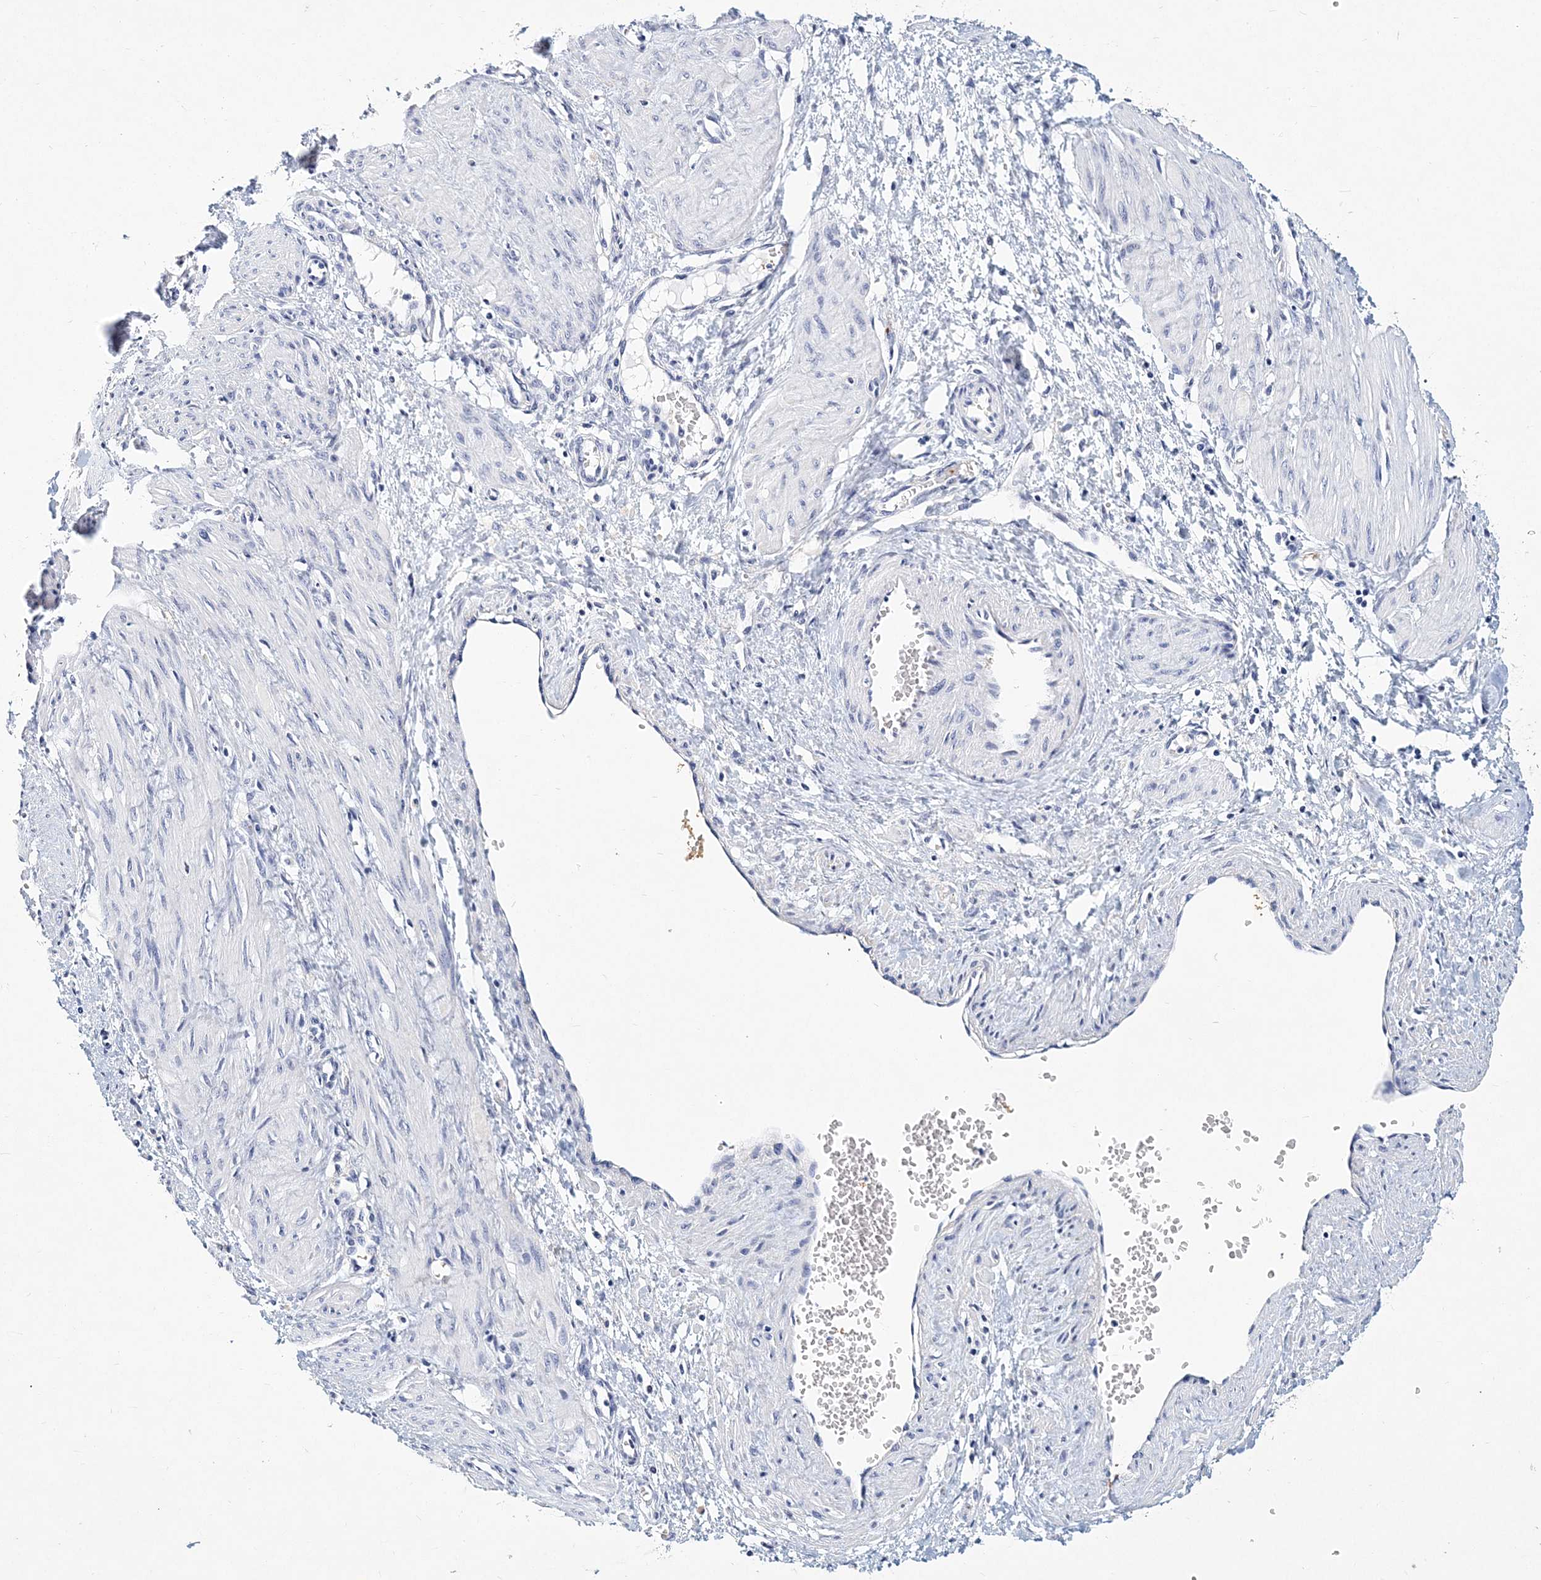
{"staining": {"intensity": "negative", "quantity": "none", "location": "none"}, "tissue": "smooth muscle", "cell_type": "Smooth muscle cells", "image_type": "normal", "snomed": [{"axis": "morphology", "description": "Normal tissue, NOS"}, {"axis": "topography", "description": "Endometrium"}], "caption": "DAB (3,3'-diaminobenzidine) immunohistochemical staining of benign human smooth muscle demonstrates no significant staining in smooth muscle cells. (Immunohistochemistry (ihc), brightfield microscopy, high magnification).", "gene": "ITGA2B", "patient": {"sex": "female", "age": 33}}